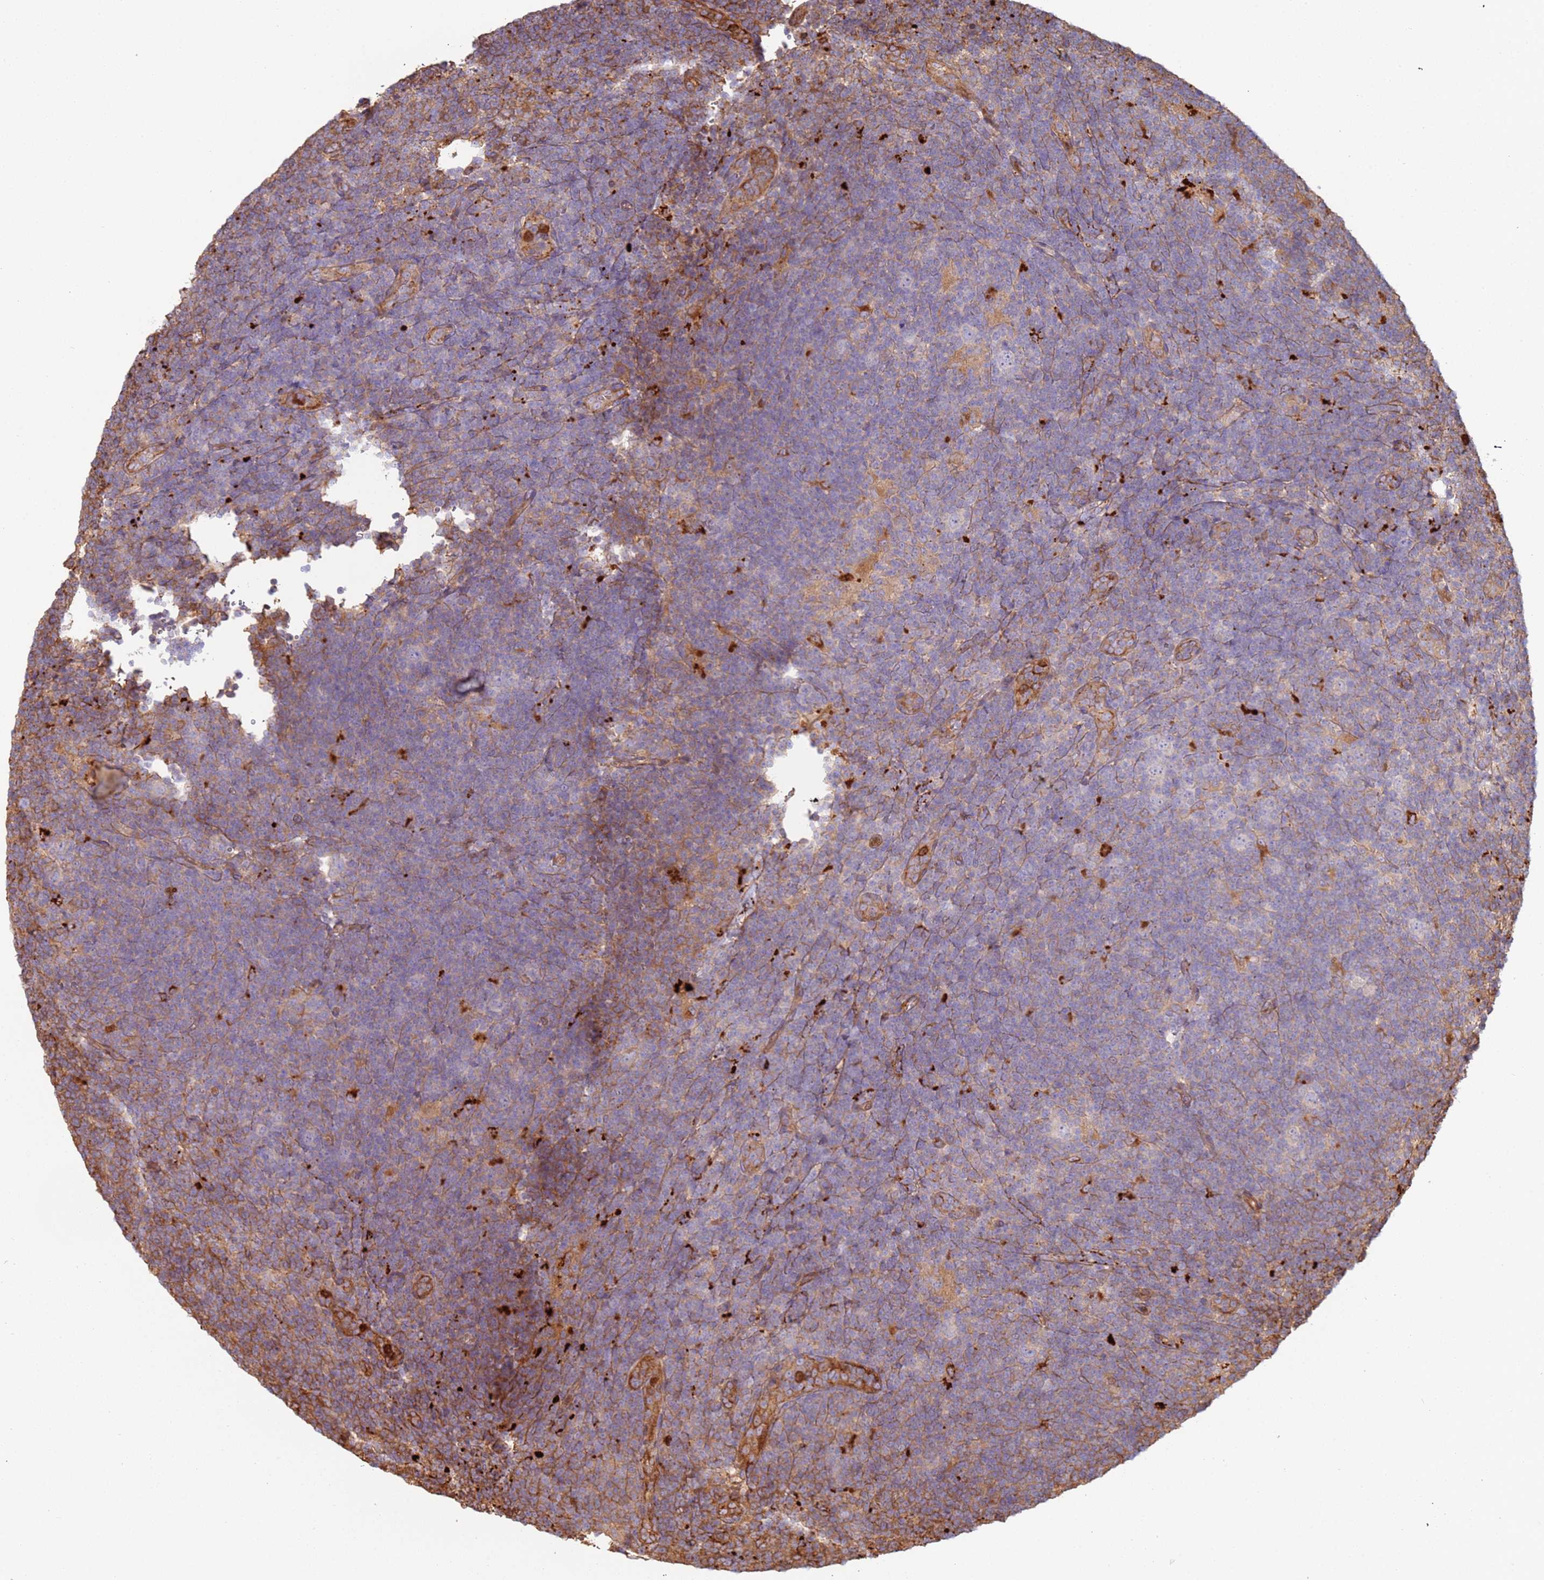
{"staining": {"intensity": "negative", "quantity": "none", "location": "none"}, "tissue": "lymphoma", "cell_type": "Tumor cells", "image_type": "cancer", "snomed": [{"axis": "morphology", "description": "Hodgkin's disease, NOS"}, {"axis": "topography", "description": "Lymph node"}], "caption": "A high-resolution micrograph shows immunohistochemistry staining of lymphoma, which reveals no significant expression in tumor cells.", "gene": "NDUFAF4", "patient": {"sex": "female", "age": 57}}